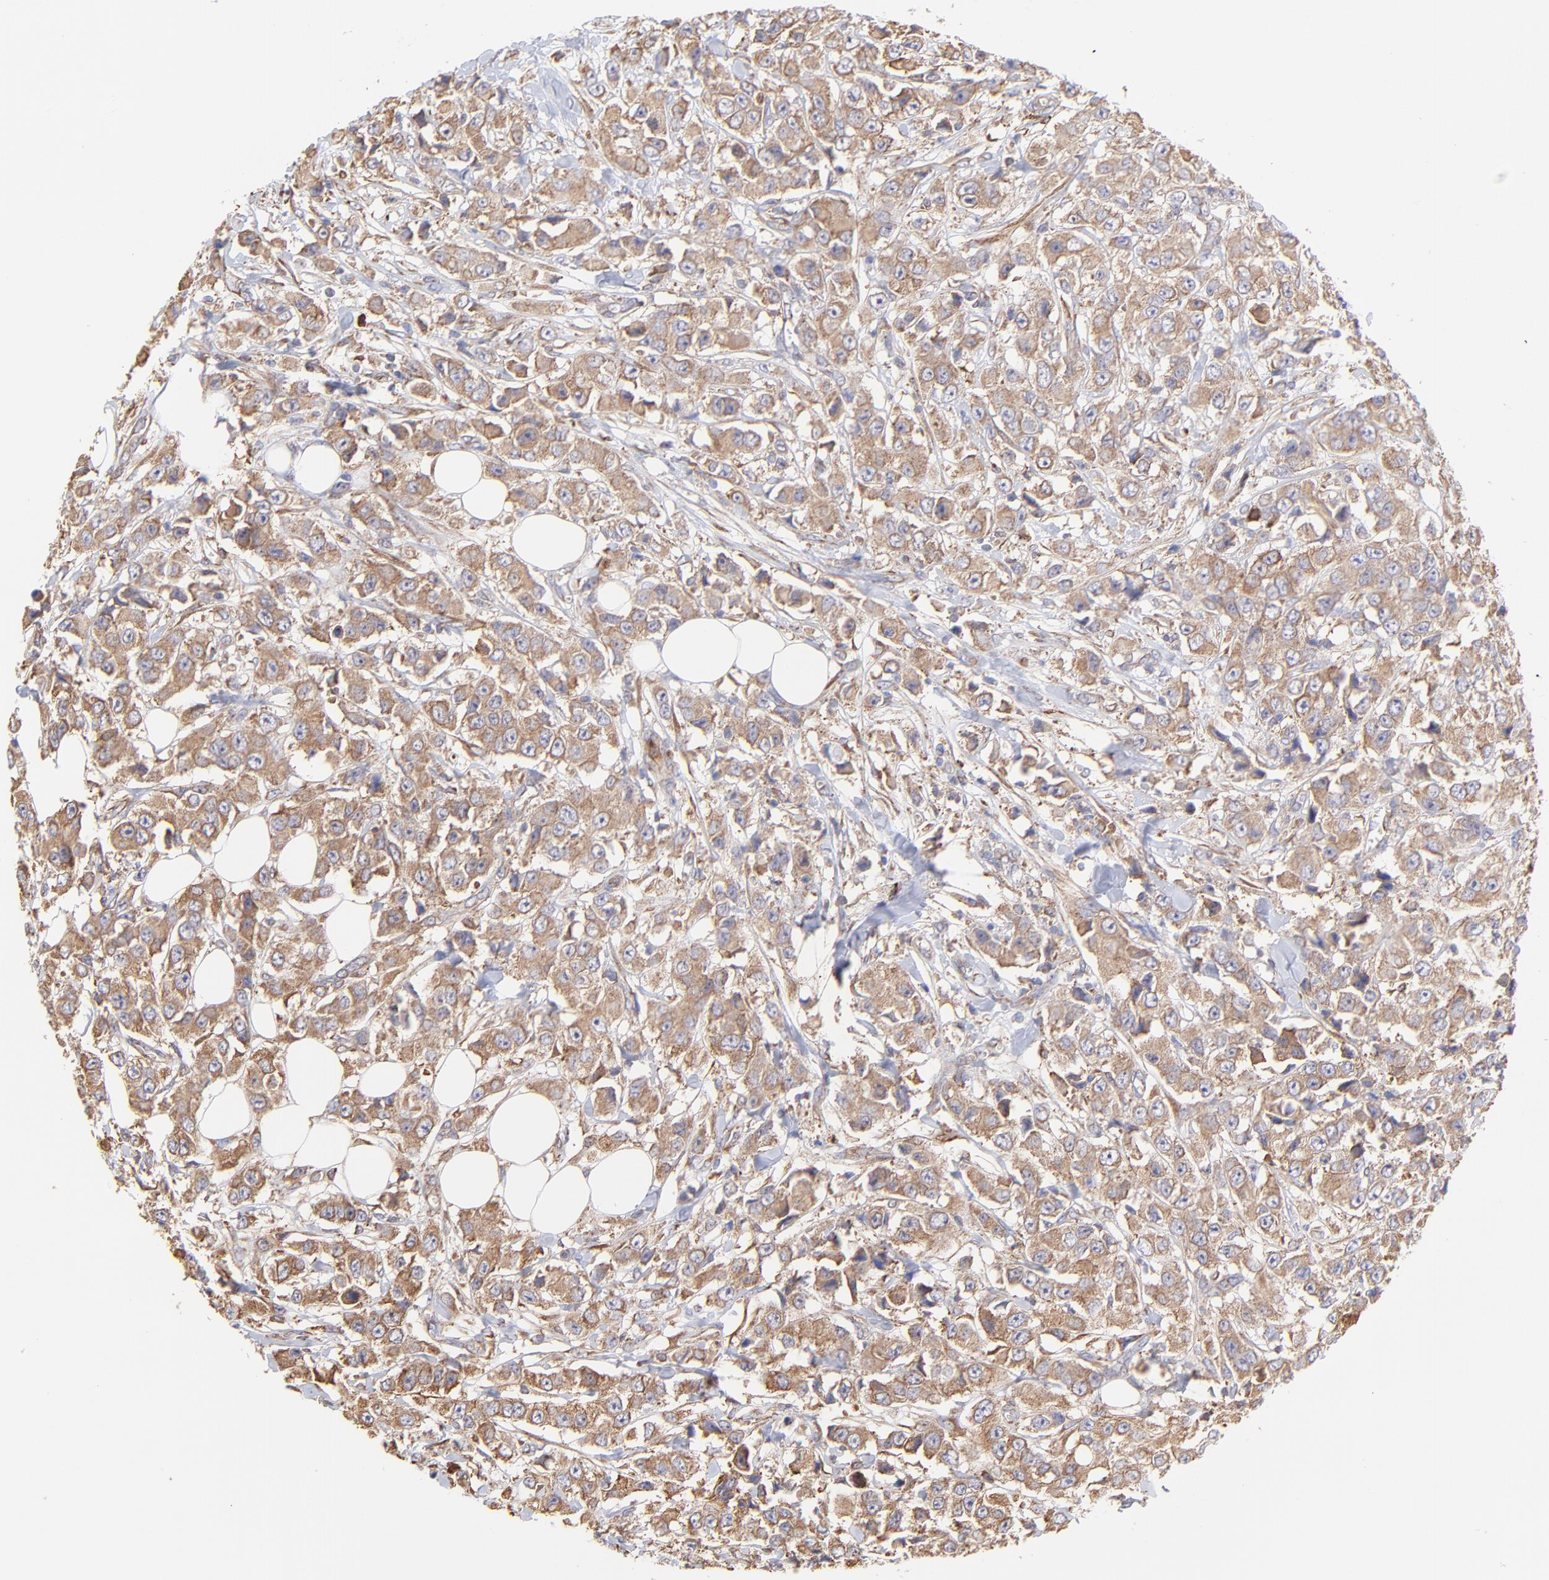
{"staining": {"intensity": "moderate", "quantity": ">75%", "location": "cytoplasmic/membranous"}, "tissue": "breast cancer", "cell_type": "Tumor cells", "image_type": "cancer", "snomed": [{"axis": "morphology", "description": "Duct carcinoma"}, {"axis": "topography", "description": "Breast"}], "caption": "The immunohistochemical stain shows moderate cytoplasmic/membranous positivity in tumor cells of breast cancer tissue.", "gene": "PFKM", "patient": {"sex": "female", "age": 58}}